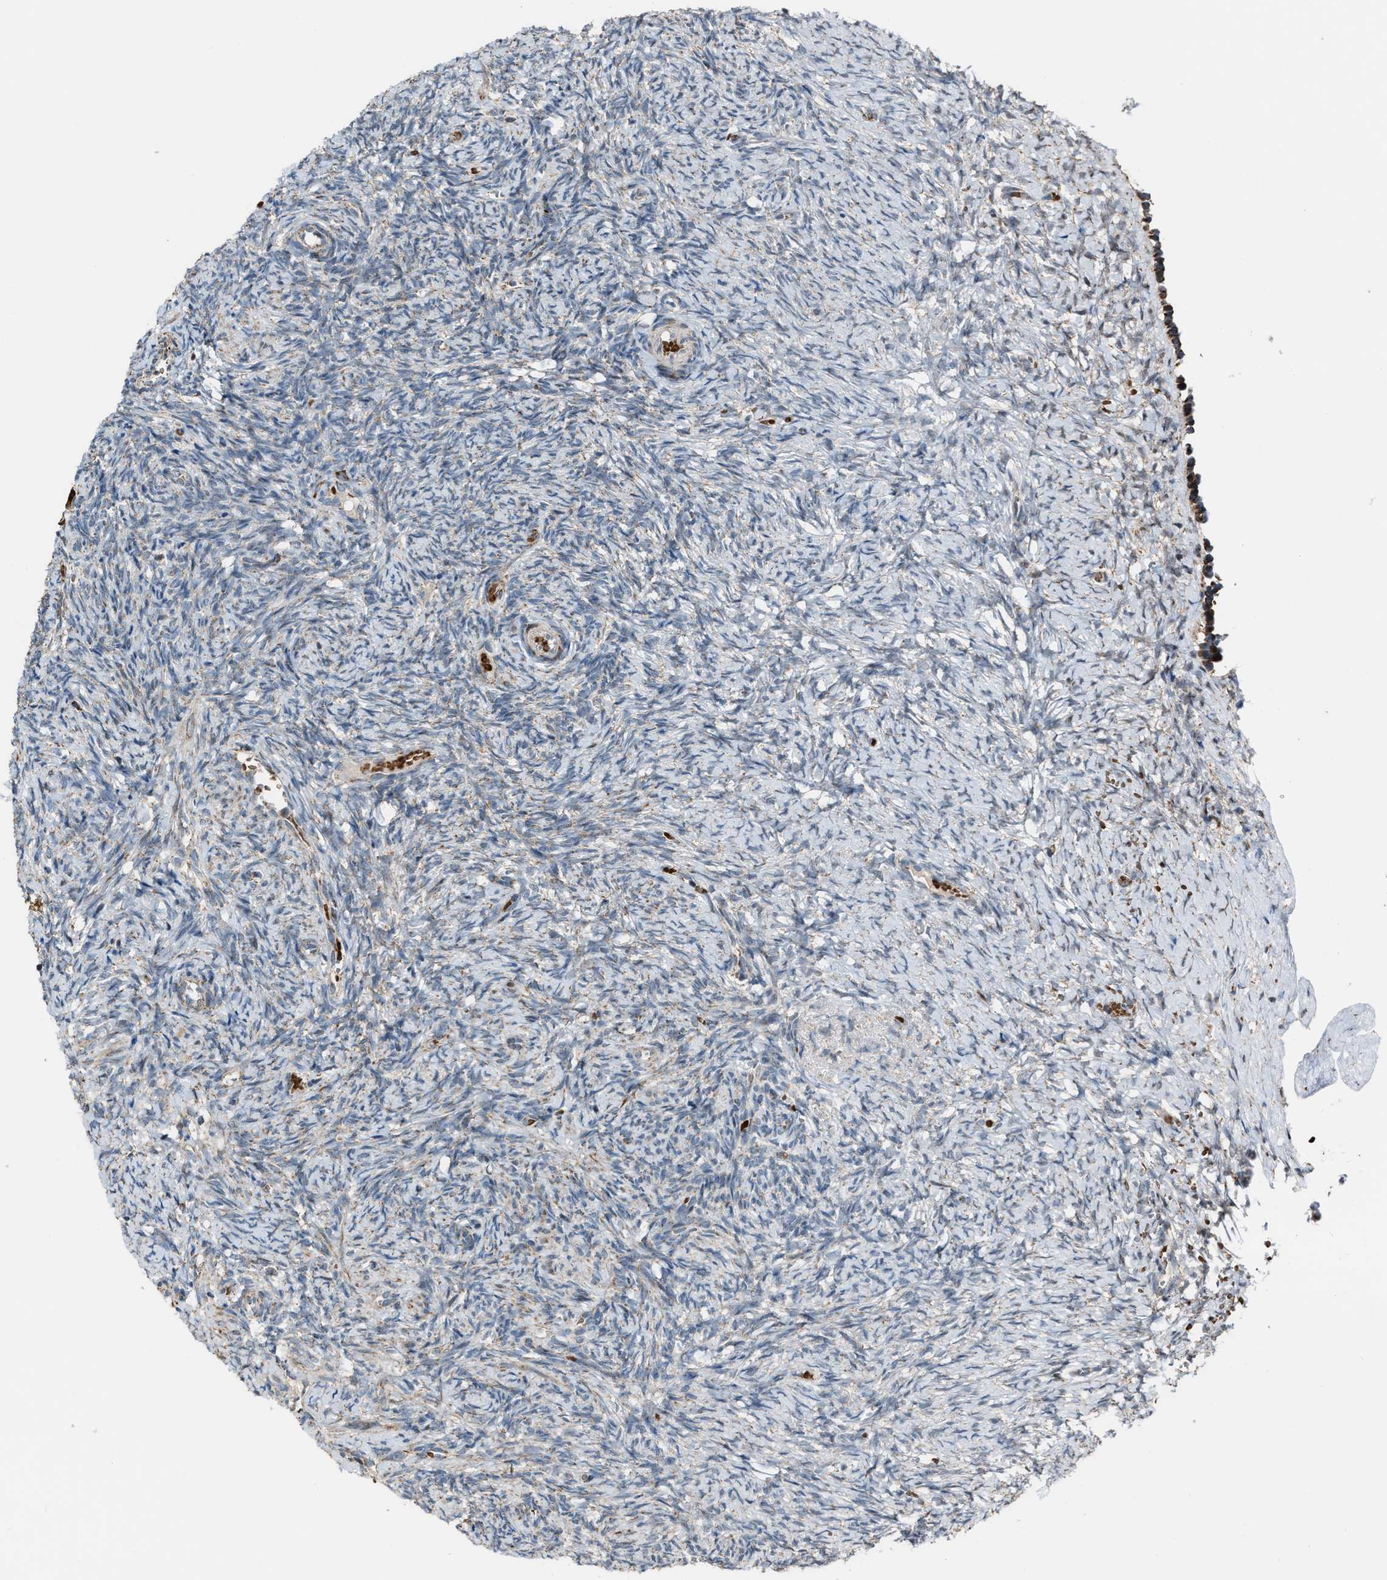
{"staining": {"intensity": "strong", "quantity": ">75%", "location": "cytoplasmic/membranous"}, "tissue": "ovary", "cell_type": "Follicle cells", "image_type": "normal", "snomed": [{"axis": "morphology", "description": "Normal tissue, NOS"}, {"axis": "topography", "description": "Ovary"}], "caption": "The micrograph shows staining of normal ovary, revealing strong cytoplasmic/membranous protein expression (brown color) within follicle cells.", "gene": "CHN2", "patient": {"sex": "female", "age": 41}}